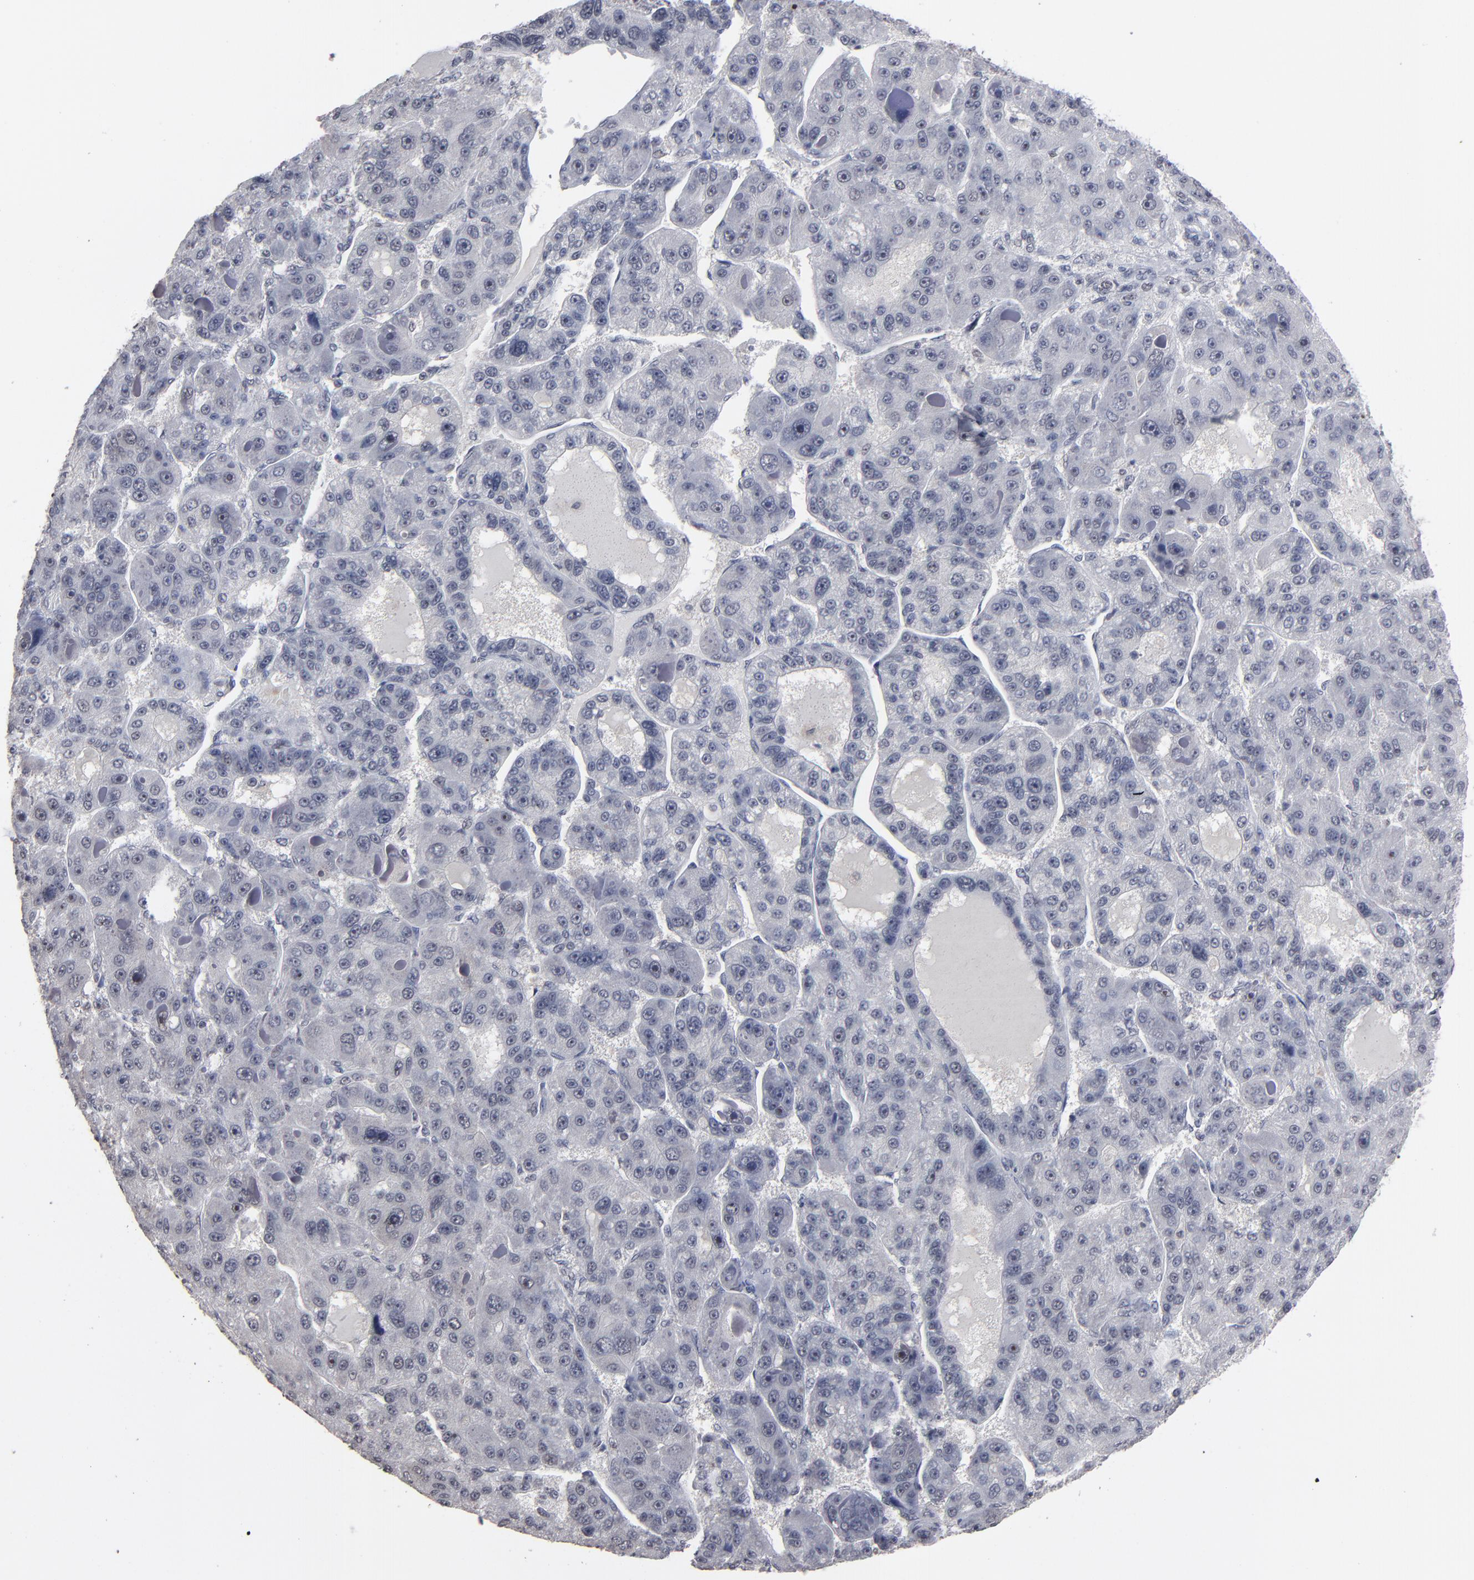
{"staining": {"intensity": "negative", "quantity": "none", "location": "none"}, "tissue": "liver cancer", "cell_type": "Tumor cells", "image_type": "cancer", "snomed": [{"axis": "morphology", "description": "Carcinoma, Hepatocellular, NOS"}, {"axis": "topography", "description": "Liver"}], "caption": "This micrograph is of hepatocellular carcinoma (liver) stained with IHC to label a protein in brown with the nuclei are counter-stained blue. There is no expression in tumor cells.", "gene": "SSRP1", "patient": {"sex": "male", "age": 76}}